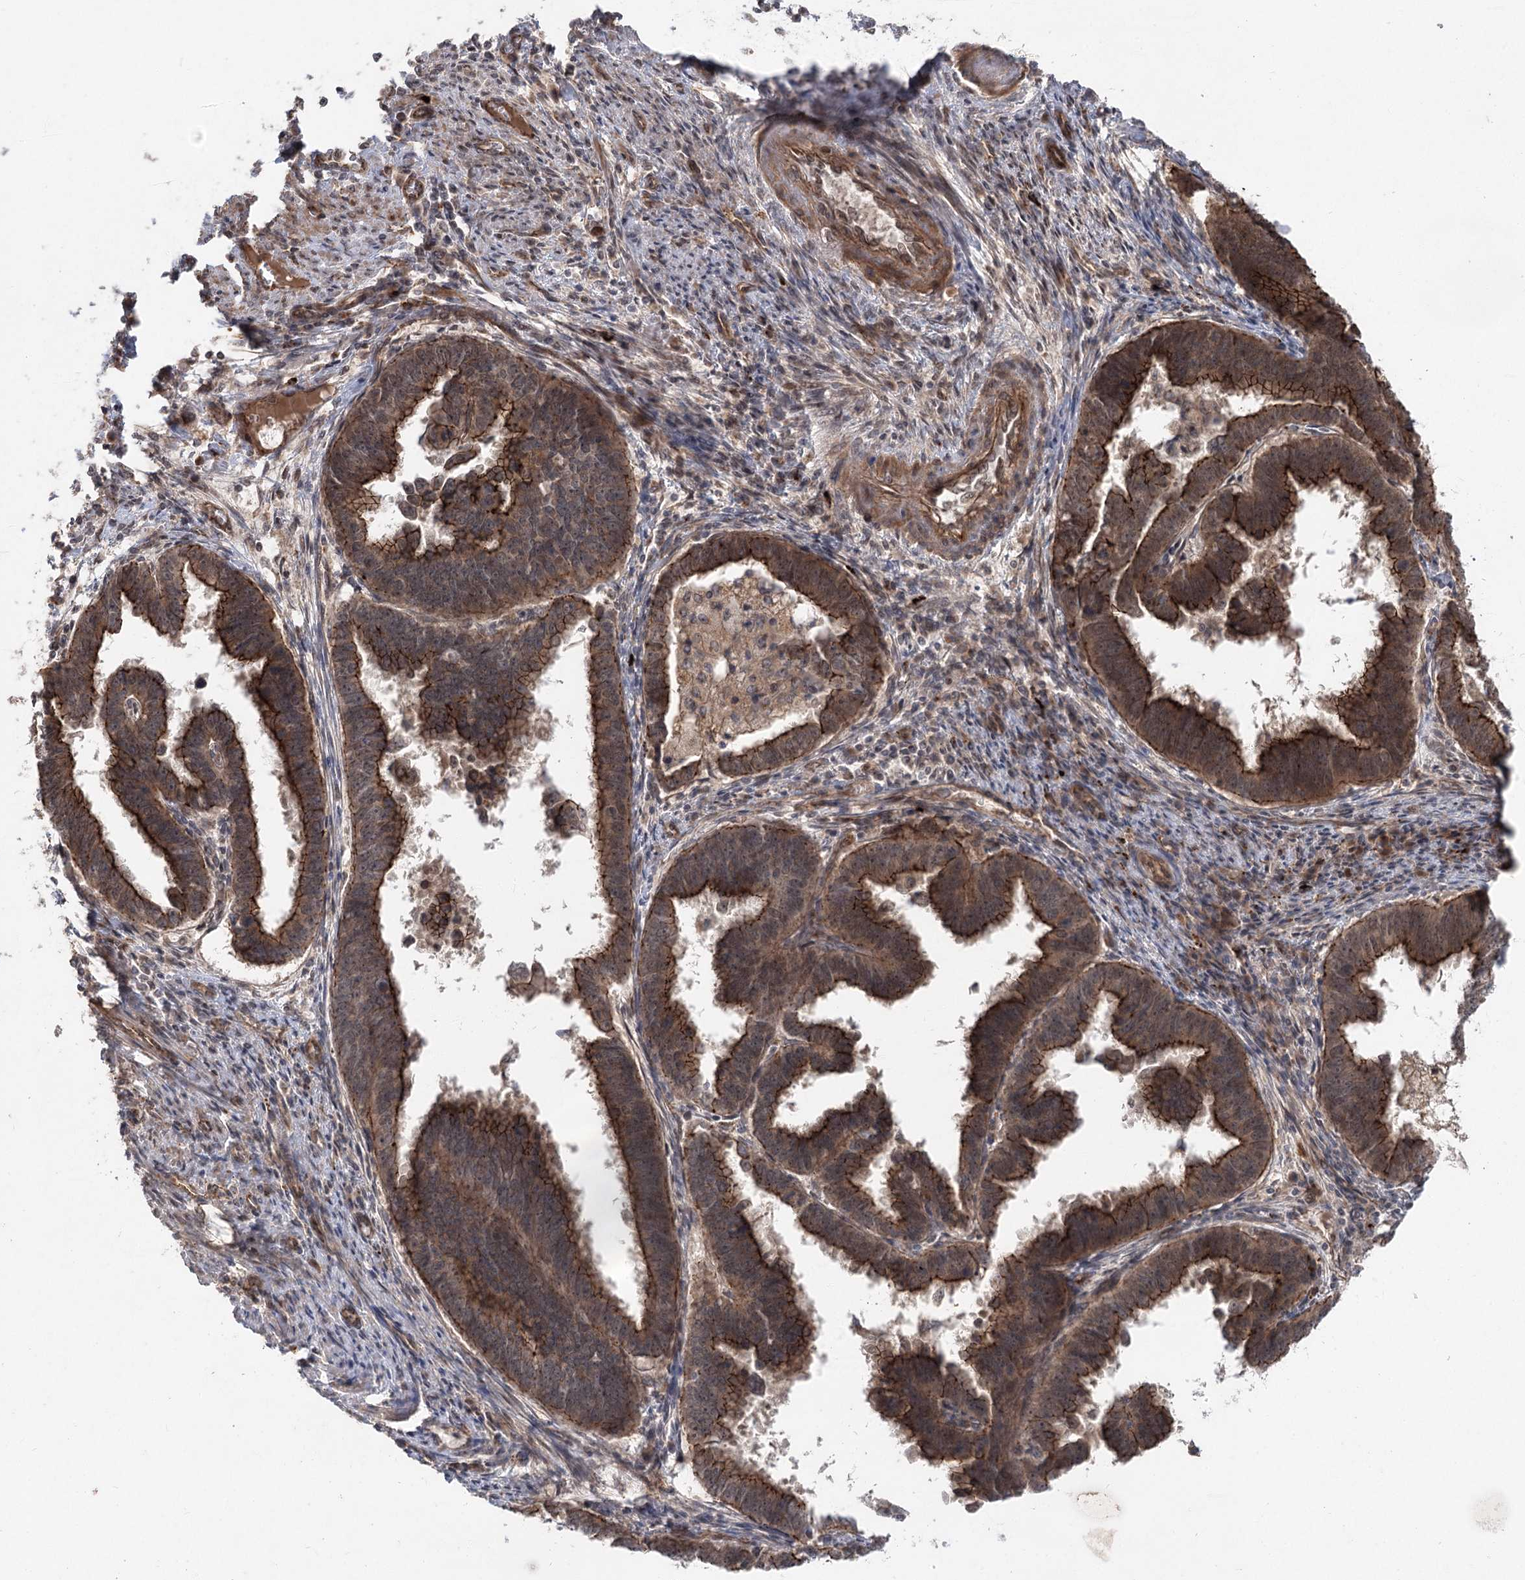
{"staining": {"intensity": "strong", "quantity": ">75%", "location": "cytoplasmic/membranous"}, "tissue": "endometrial cancer", "cell_type": "Tumor cells", "image_type": "cancer", "snomed": [{"axis": "morphology", "description": "Adenocarcinoma, NOS"}, {"axis": "topography", "description": "Endometrium"}], "caption": "Endometrial cancer (adenocarcinoma) was stained to show a protein in brown. There is high levels of strong cytoplasmic/membranous staining in about >75% of tumor cells.", "gene": "METTL24", "patient": {"sex": "female", "age": 75}}